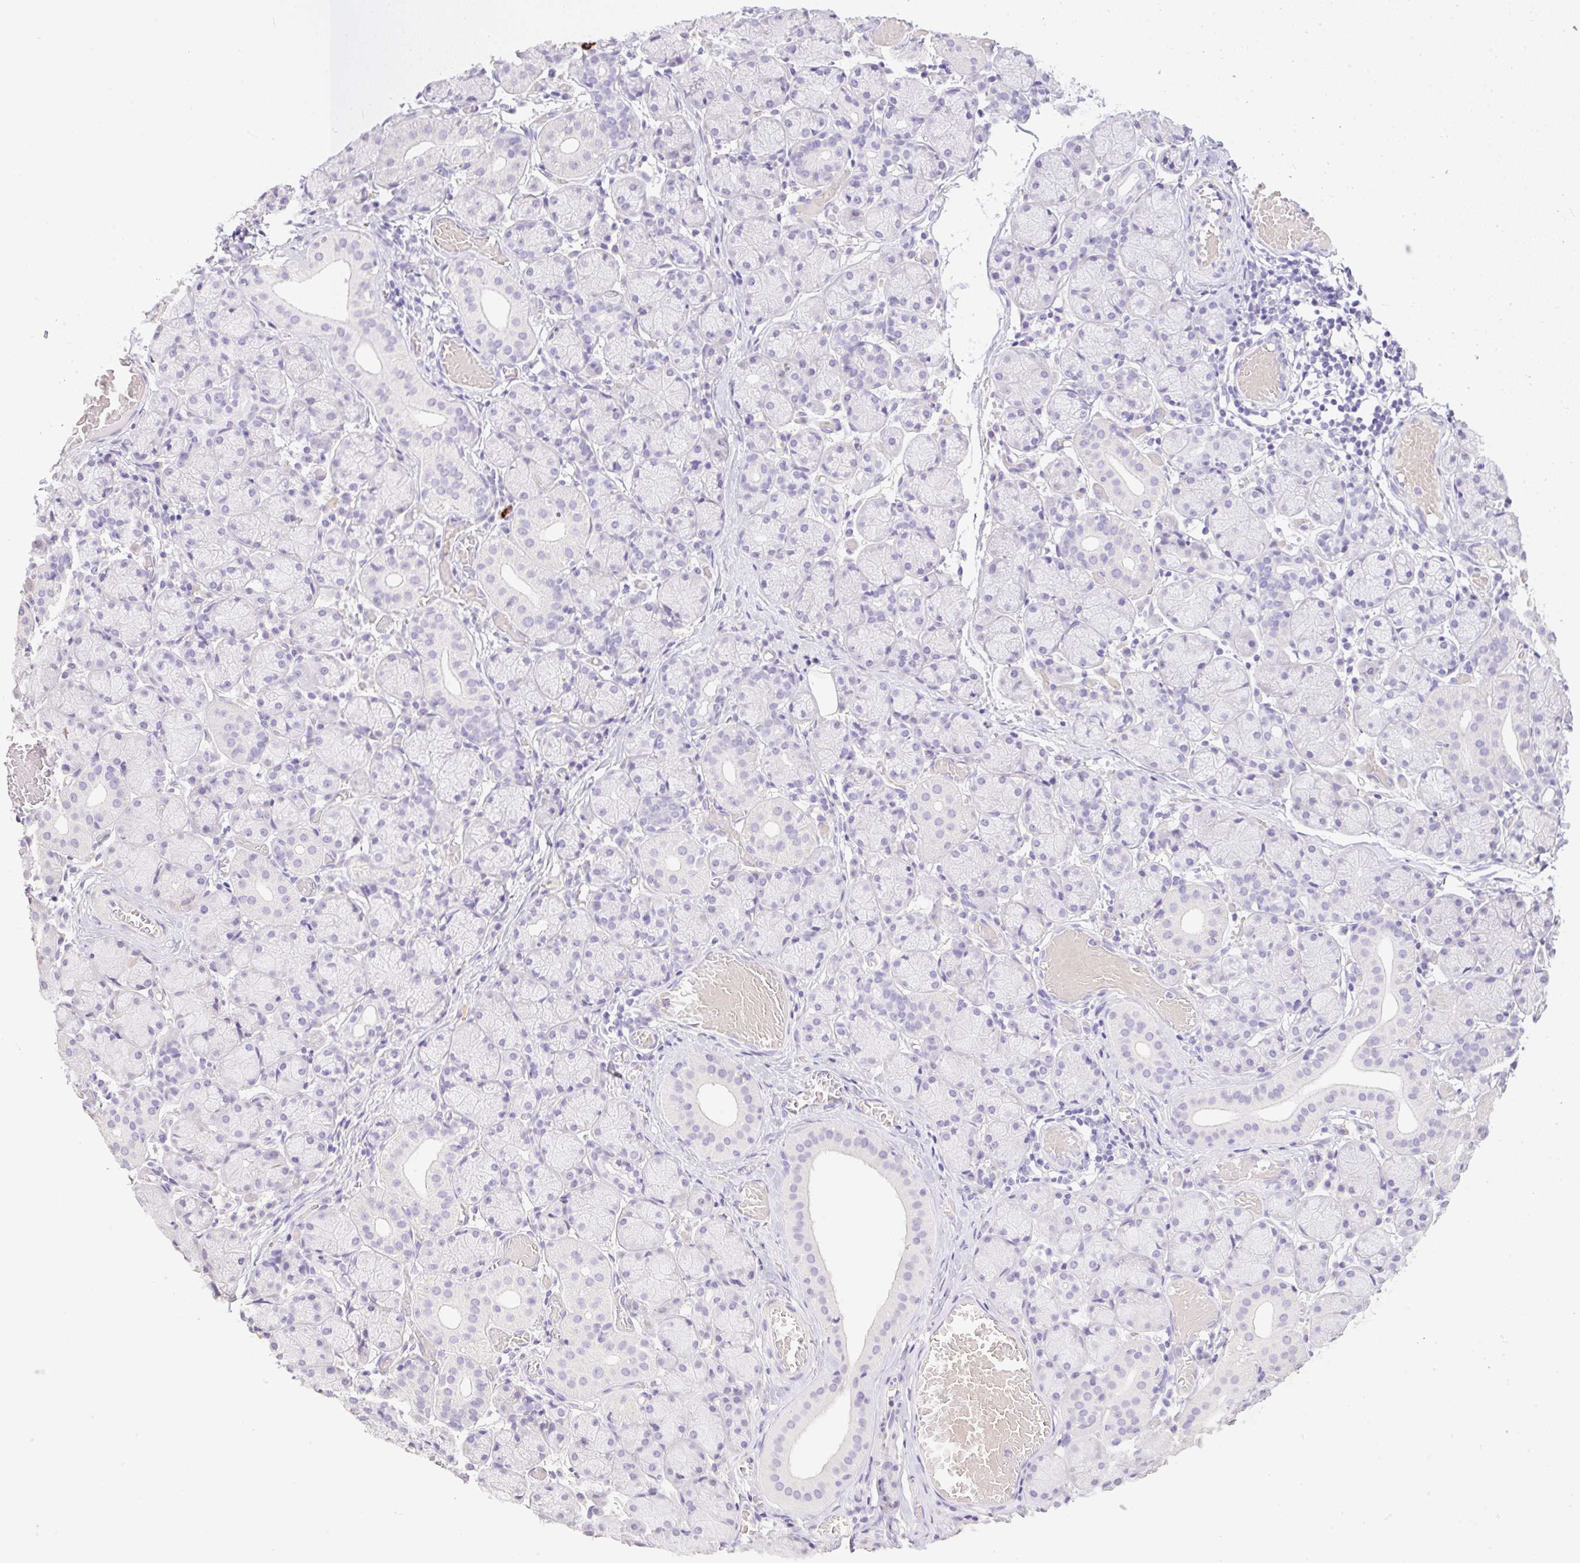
{"staining": {"intensity": "negative", "quantity": "none", "location": "none"}, "tissue": "salivary gland", "cell_type": "Glandular cells", "image_type": "normal", "snomed": [{"axis": "morphology", "description": "Normal tissue, NOS"}, {"axis": "topography", "description": "Salivary gland"}], "caption": "This is a micrograph of IHC staining of benign salivary gland, which shows no staining in glandular cells. The staining was performed using DAB (3,3'-diaminobenzidine) to visualize the protein expression in brown, while the nuclei were stained in blue with hematoxylin (Magnification: 20x).", "gene": "HCRTR2", "patient": {"sex": "female", "age": 24}}